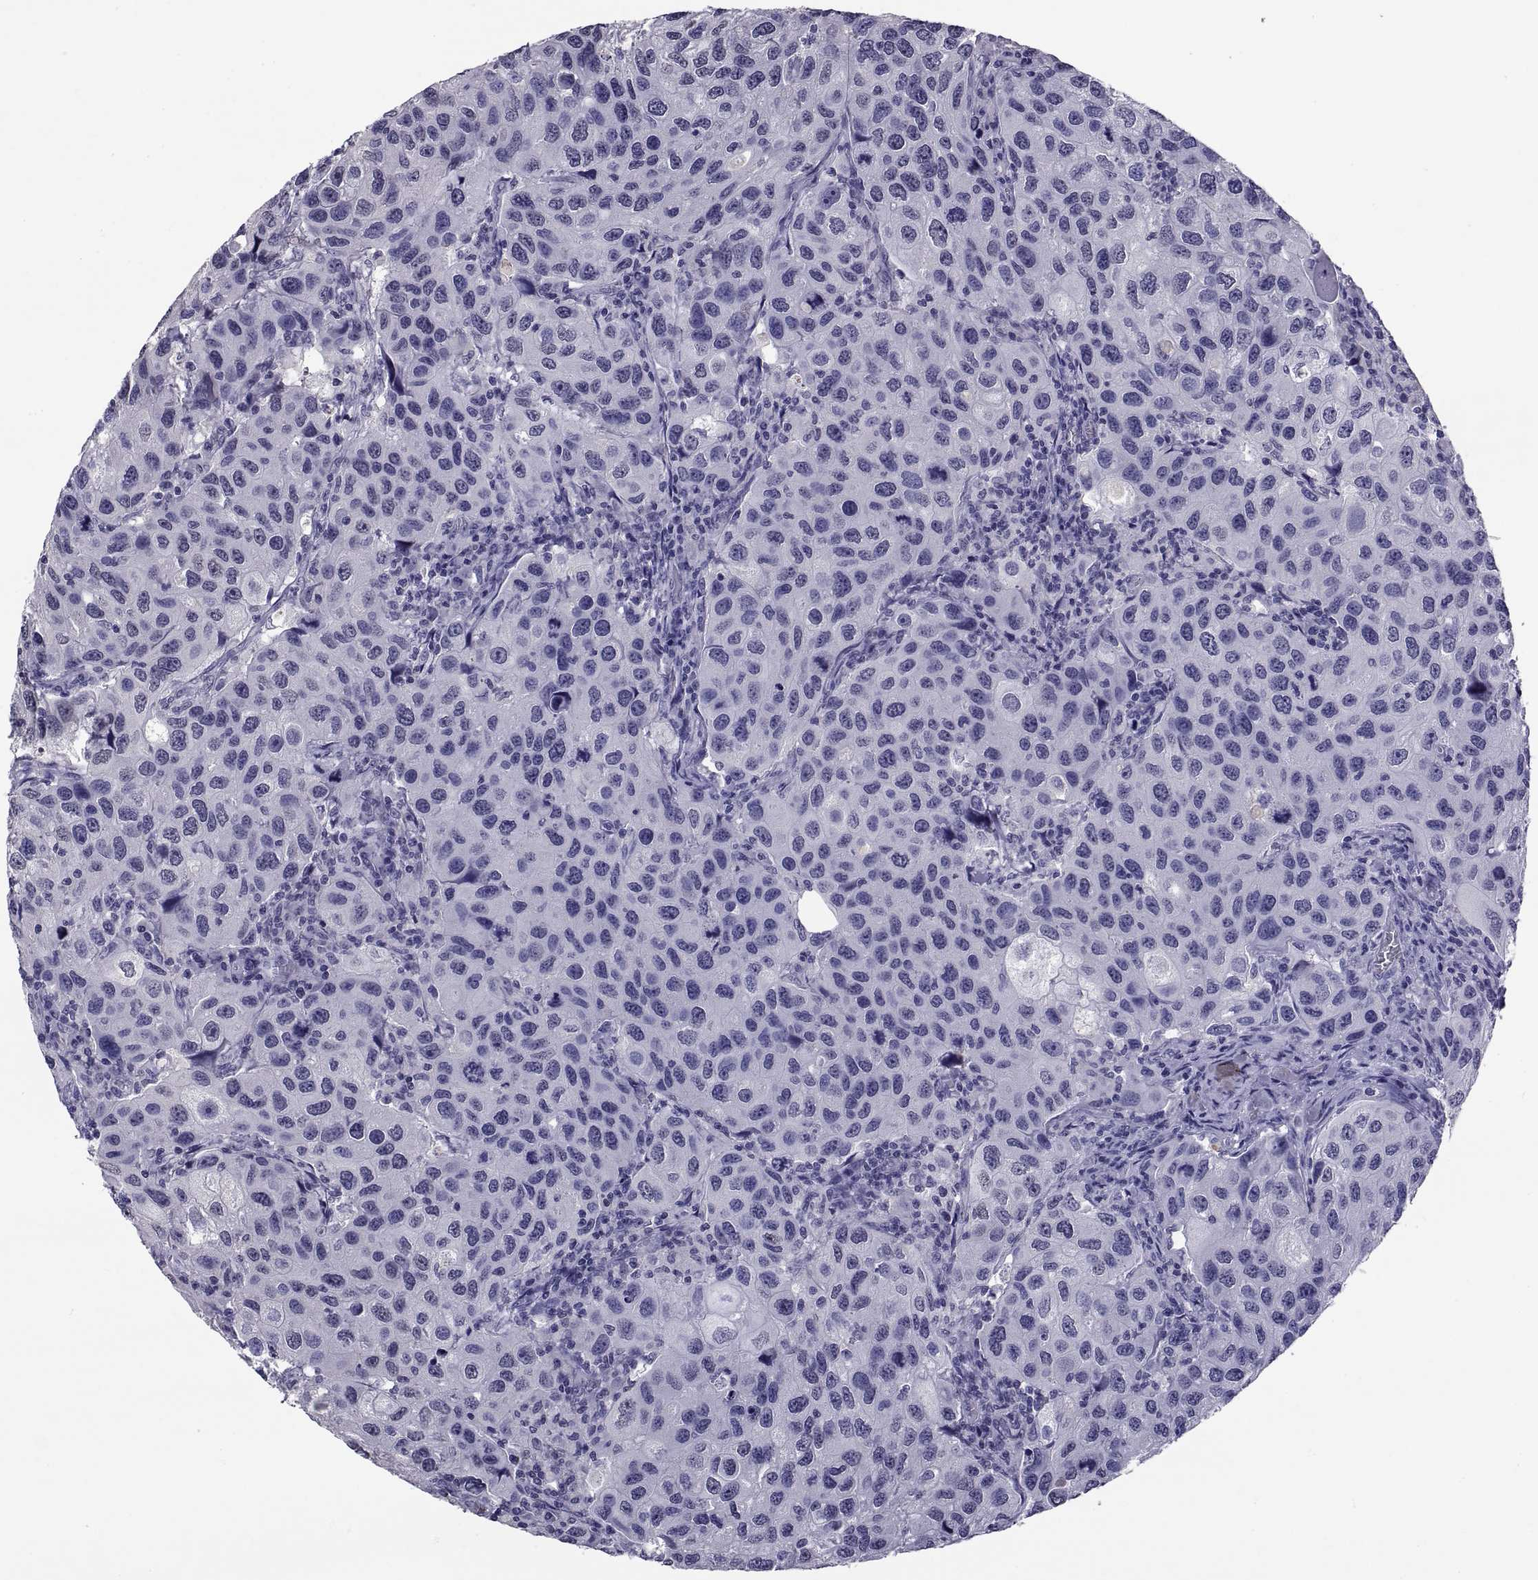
{"staining": {"intensity": "negative", "quantity": "none", "location": "none"}, "tissue": "urothelial cancer", "cell_type": "Tumor cells", "image_type": "cancer", "snomed": [{"axis": "morphology", "description": "Urothelial carcinoma, High grade"}, {"axis": "topography", "description": "Urinary bladder"}], "caption": "Immunohistochemistry image of neoplastic tissue: human urothelial carcinoma (high-grade) stained with DAB (3,3'-diaminobenzidine) displays no significant protein staining in tumor cells.", "gene": "TGFBR3L", "patient": {"sex": "male", "age": 79}}